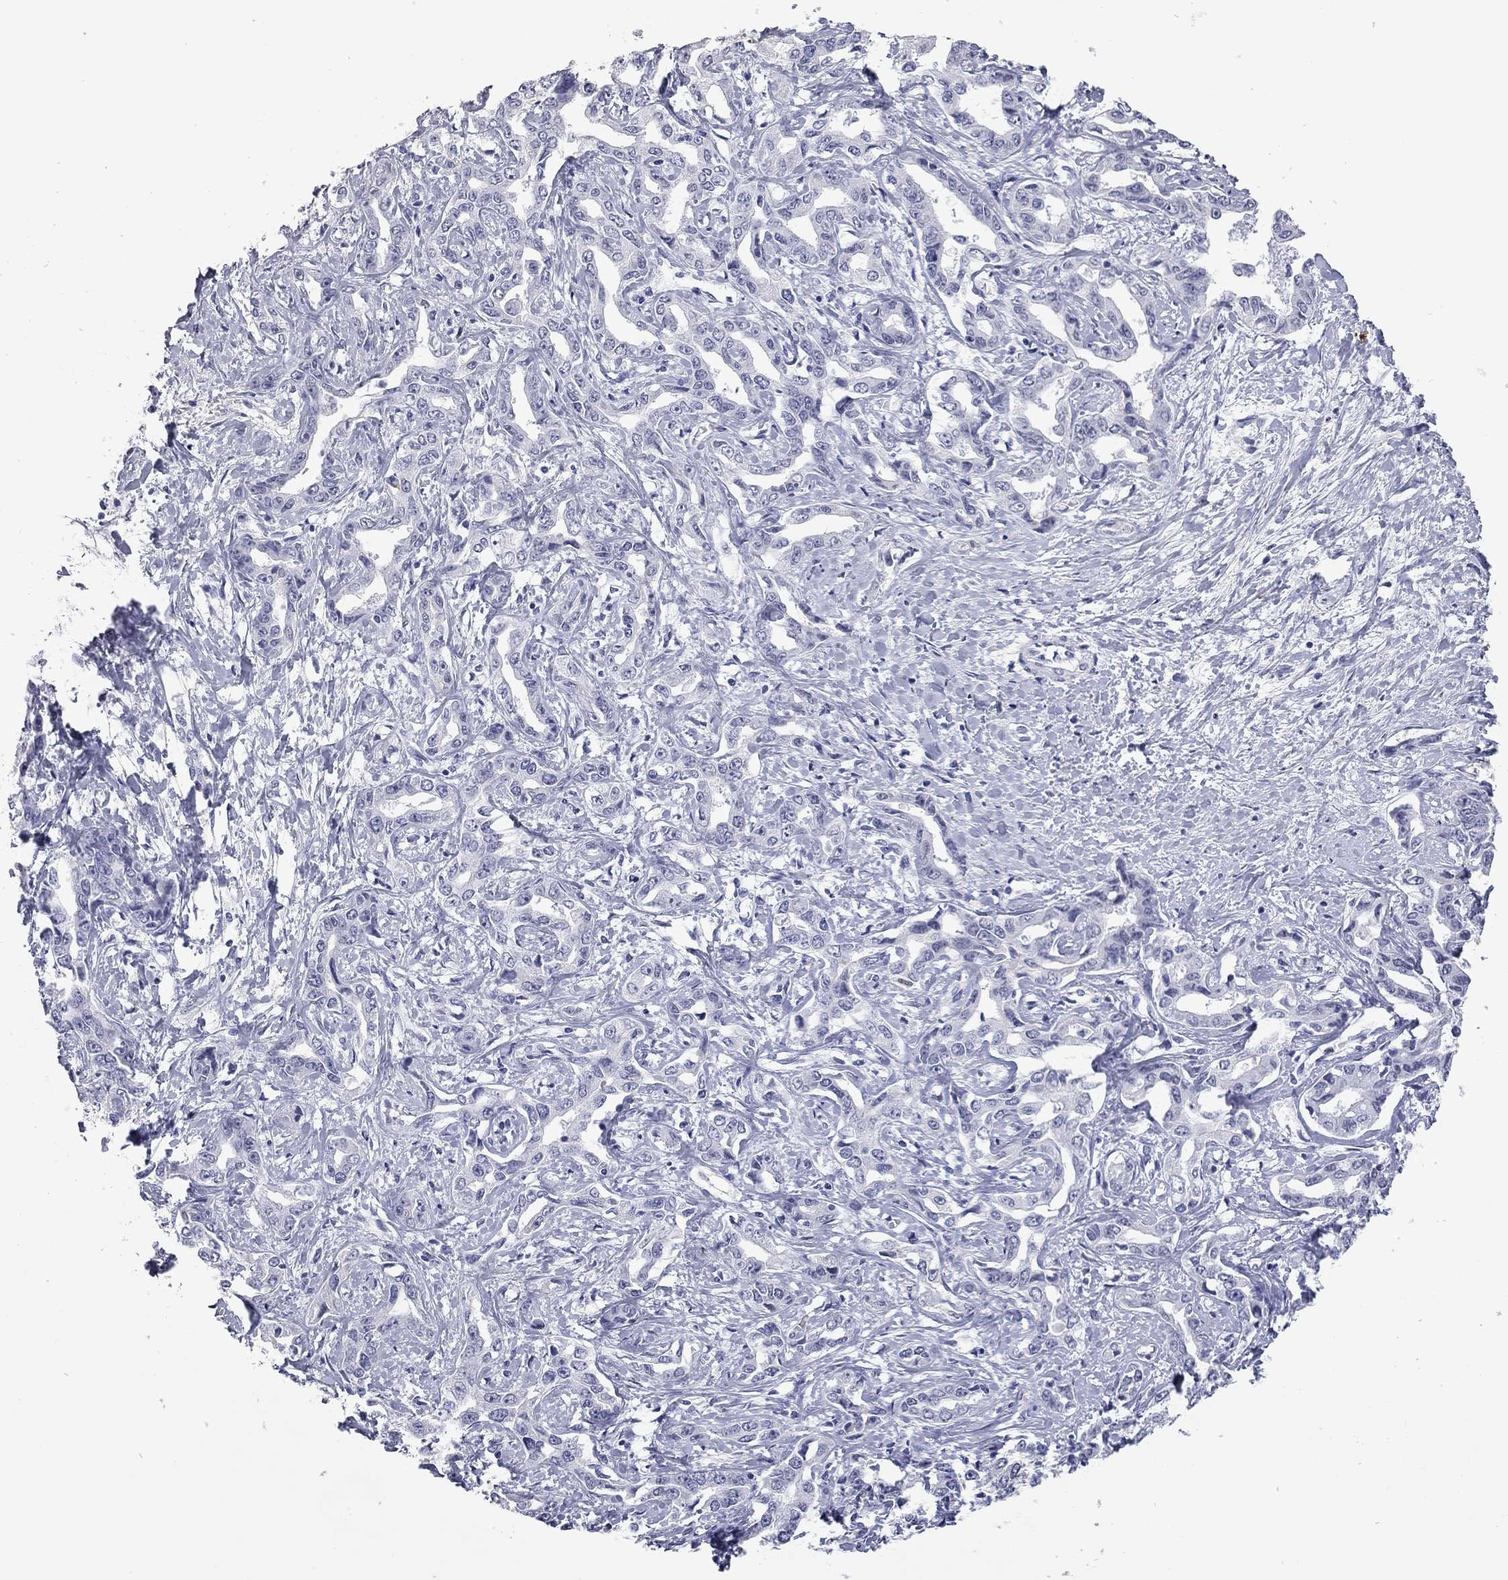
{"staining": {"intensity": "negative", "quantity": "none", "location": "none"}, "tissue": "liver cancer", "cell_type": "Tumor cells", "image_type": "cancer", "snomed": [{"axis": "morphology", "description": "Cholangiocarcinoma"}, {"axis": "topography", "description": "Liver"}], "caption": "Cholangiocarcinoma (liver) was stained to show a protein in brown. There is no significant positivity in tumor cells.", "gene": "AK8", "patient": {"sex": "male", "age": 59}}